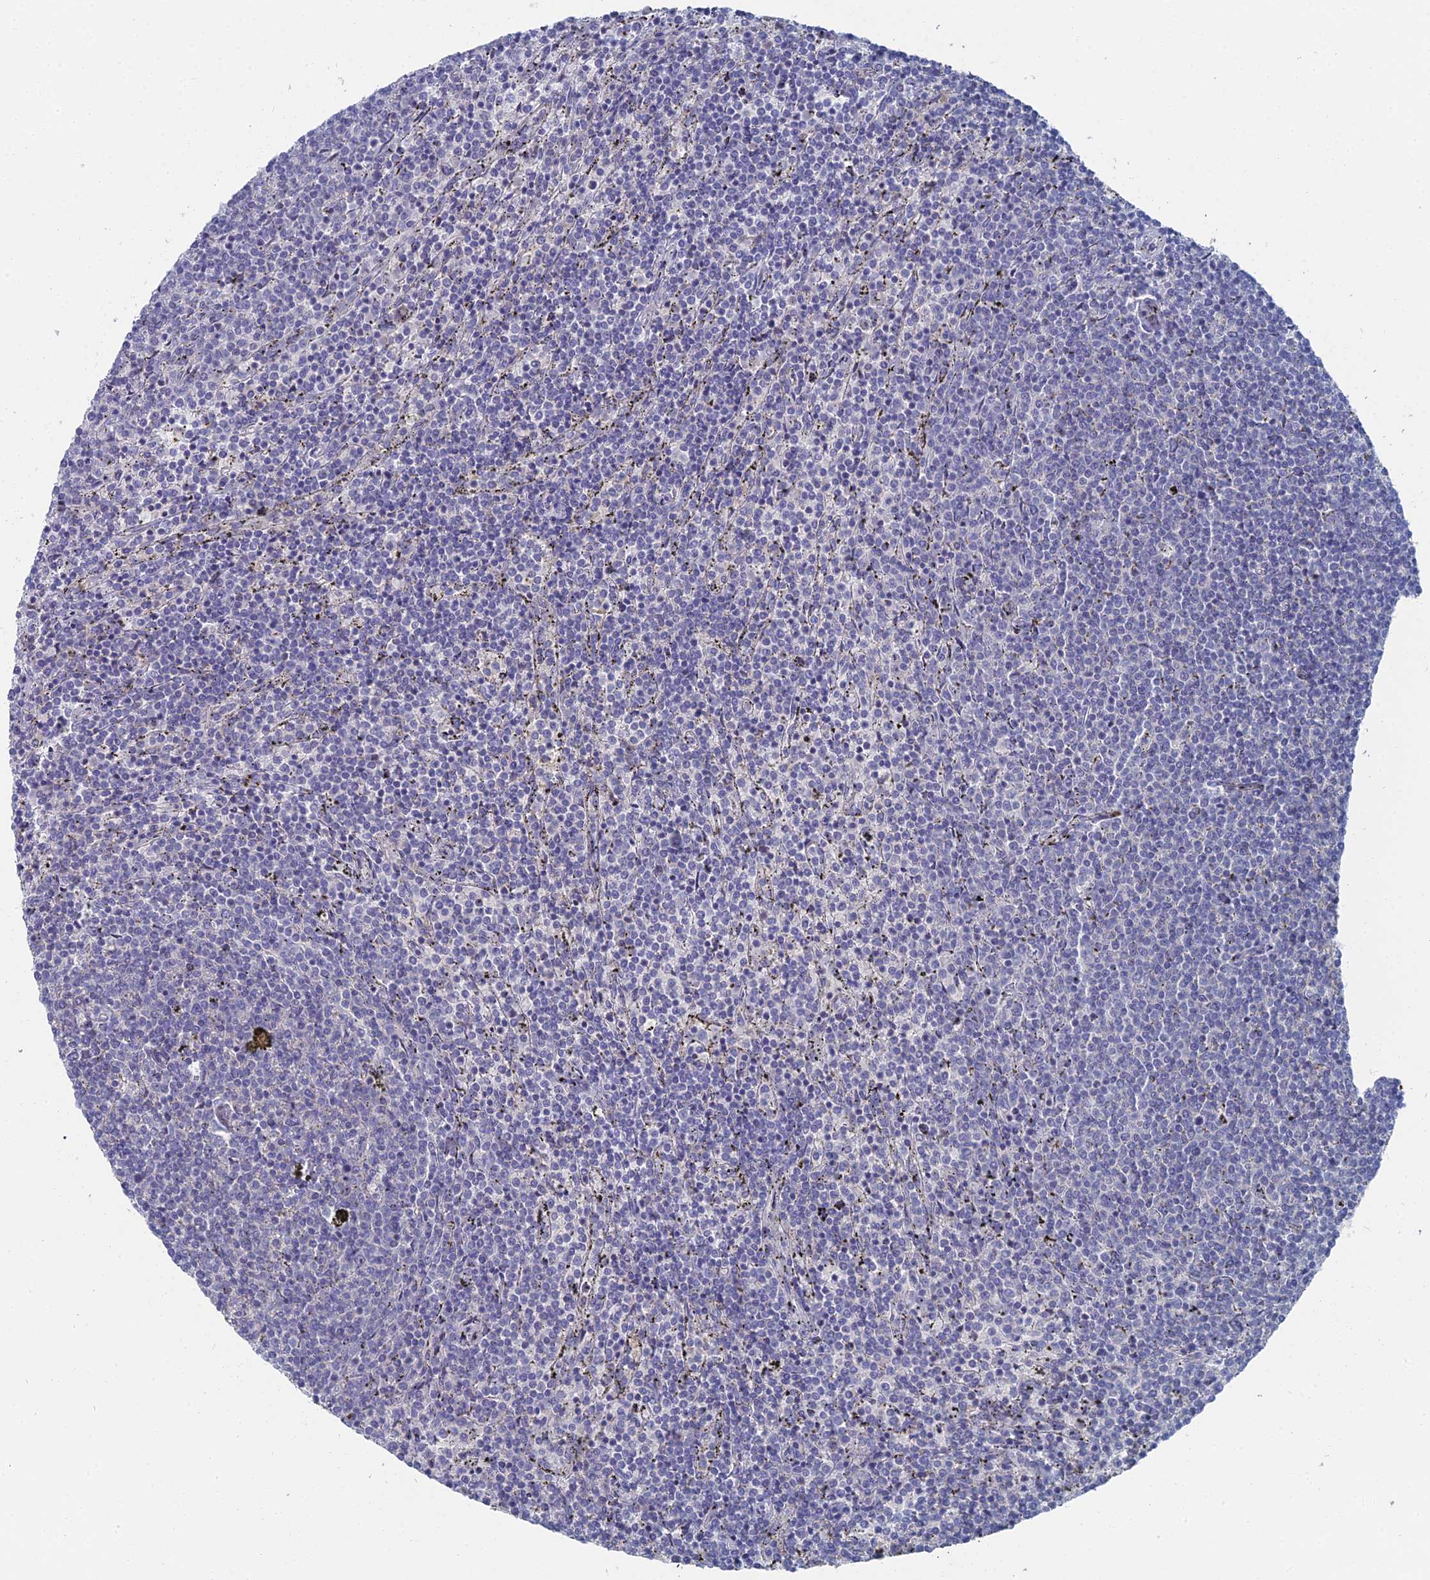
{"staining": {"intensity": "negative", "quantity": "none", "location": "none"}, "tissue": "lymphoma", "cell_type": "Tumor cells", "image_type": "cancer", "snomed": [{"axis": "morphology", "description": "Malignant lymphoma, non-Hodgkin's type, Low grade"}, {"axis": "topography", "description": "Spleen"}], "caption": "Lymphoma stained for a protein using immunohistochemistry reveals no expression tumor cells.", "gene": "CCDC149", "patient": {"sex": "female", "age": 50}}